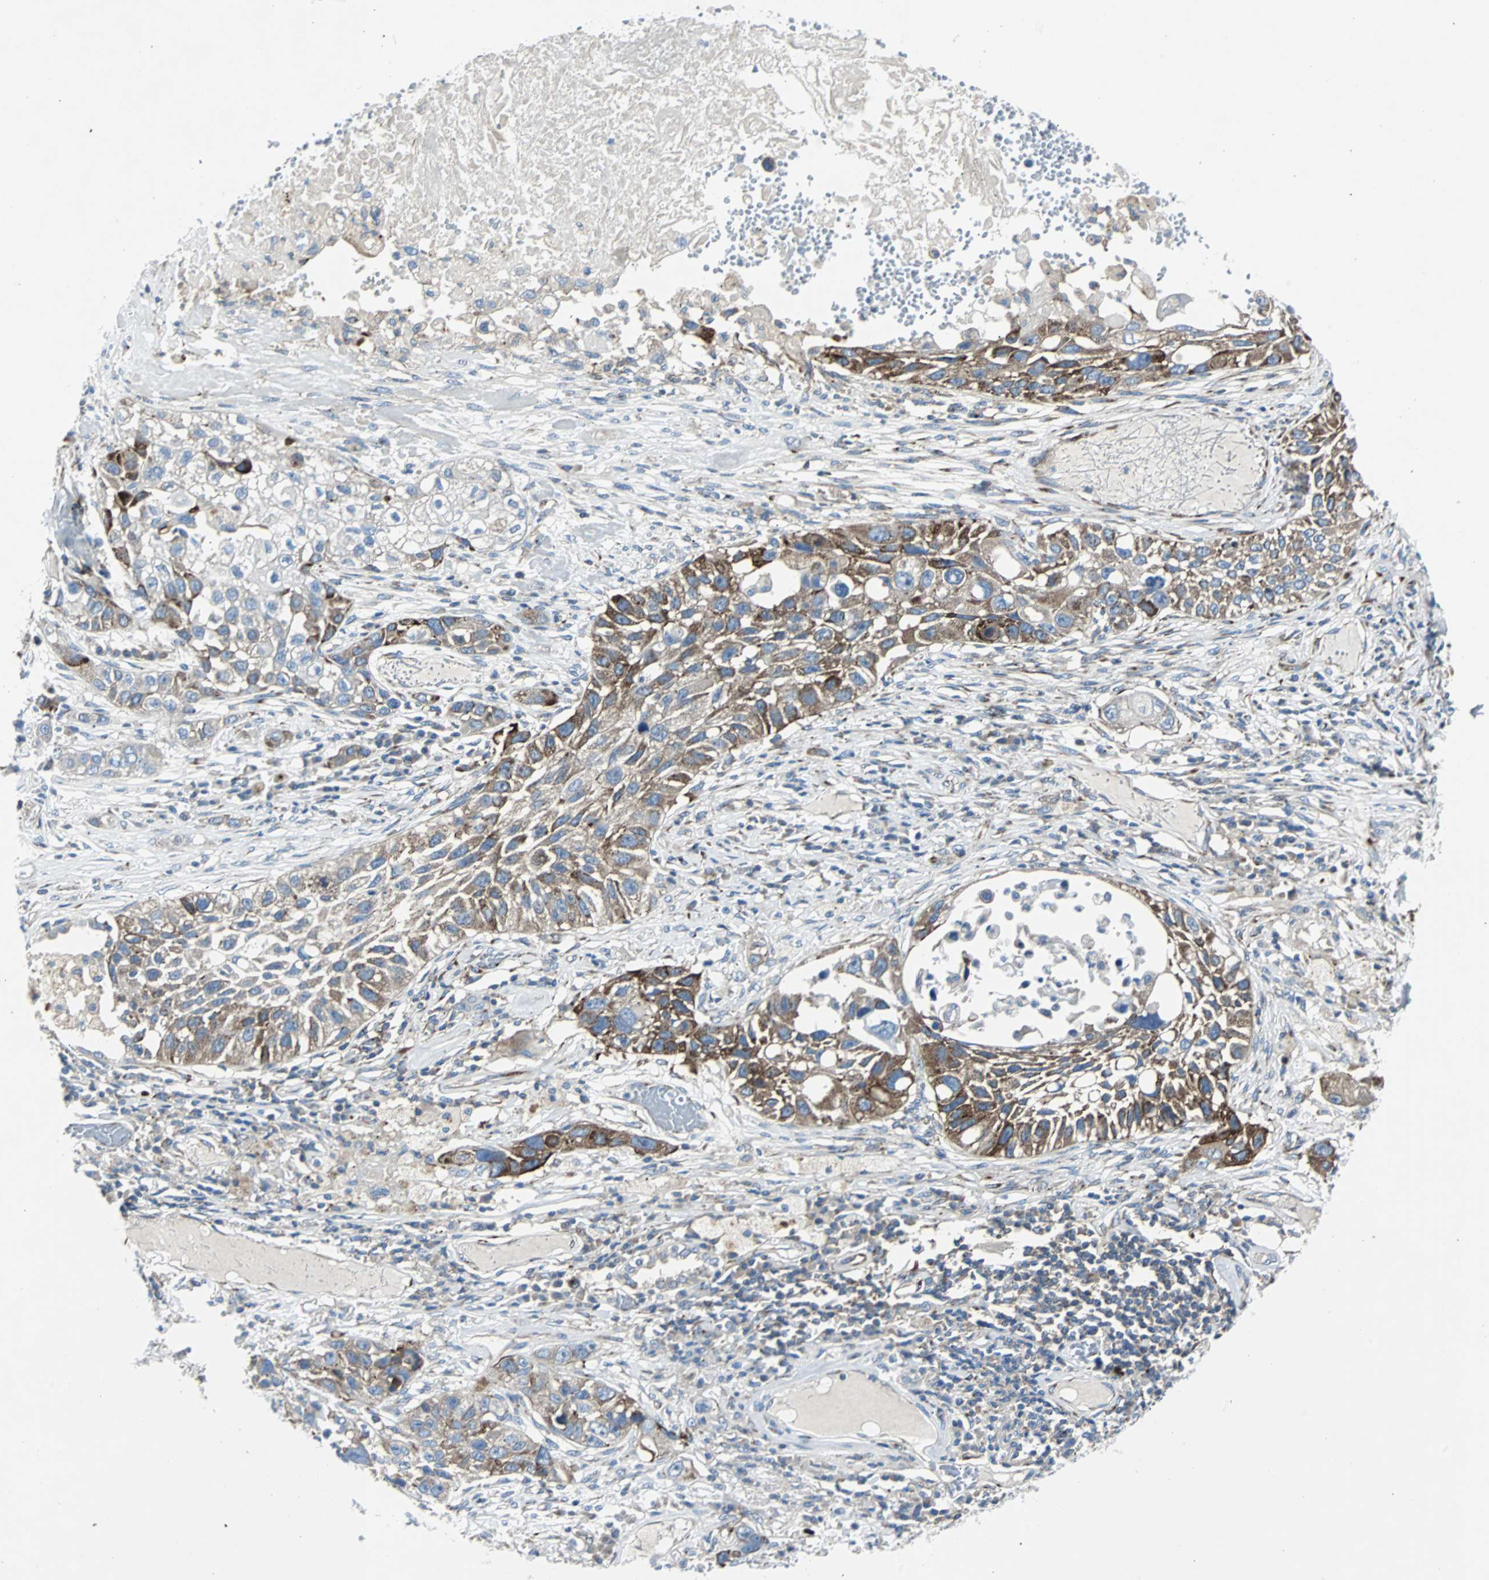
{"staining": {"intensity": "moderate", "quantity": ">75%", "location": "cytoplasmic/membranous"}, "tissue": "lung cancer", "cell_type": "Tumor cells", "image_type": "cancer", "snomed": [{"axis": "morphology", "description": "Squamous cell carcinoma, NOS"}, {"axis": "topography", "description": "Lung"}], "caption": "Moderate cytoplasmic/membranous protein expression is appreciated in approximately >75% of tumor cells in lung cancer (squamous cell carcinoma).", "gene": "BBC3", "patient": {"sex": "male", "age": 71}}